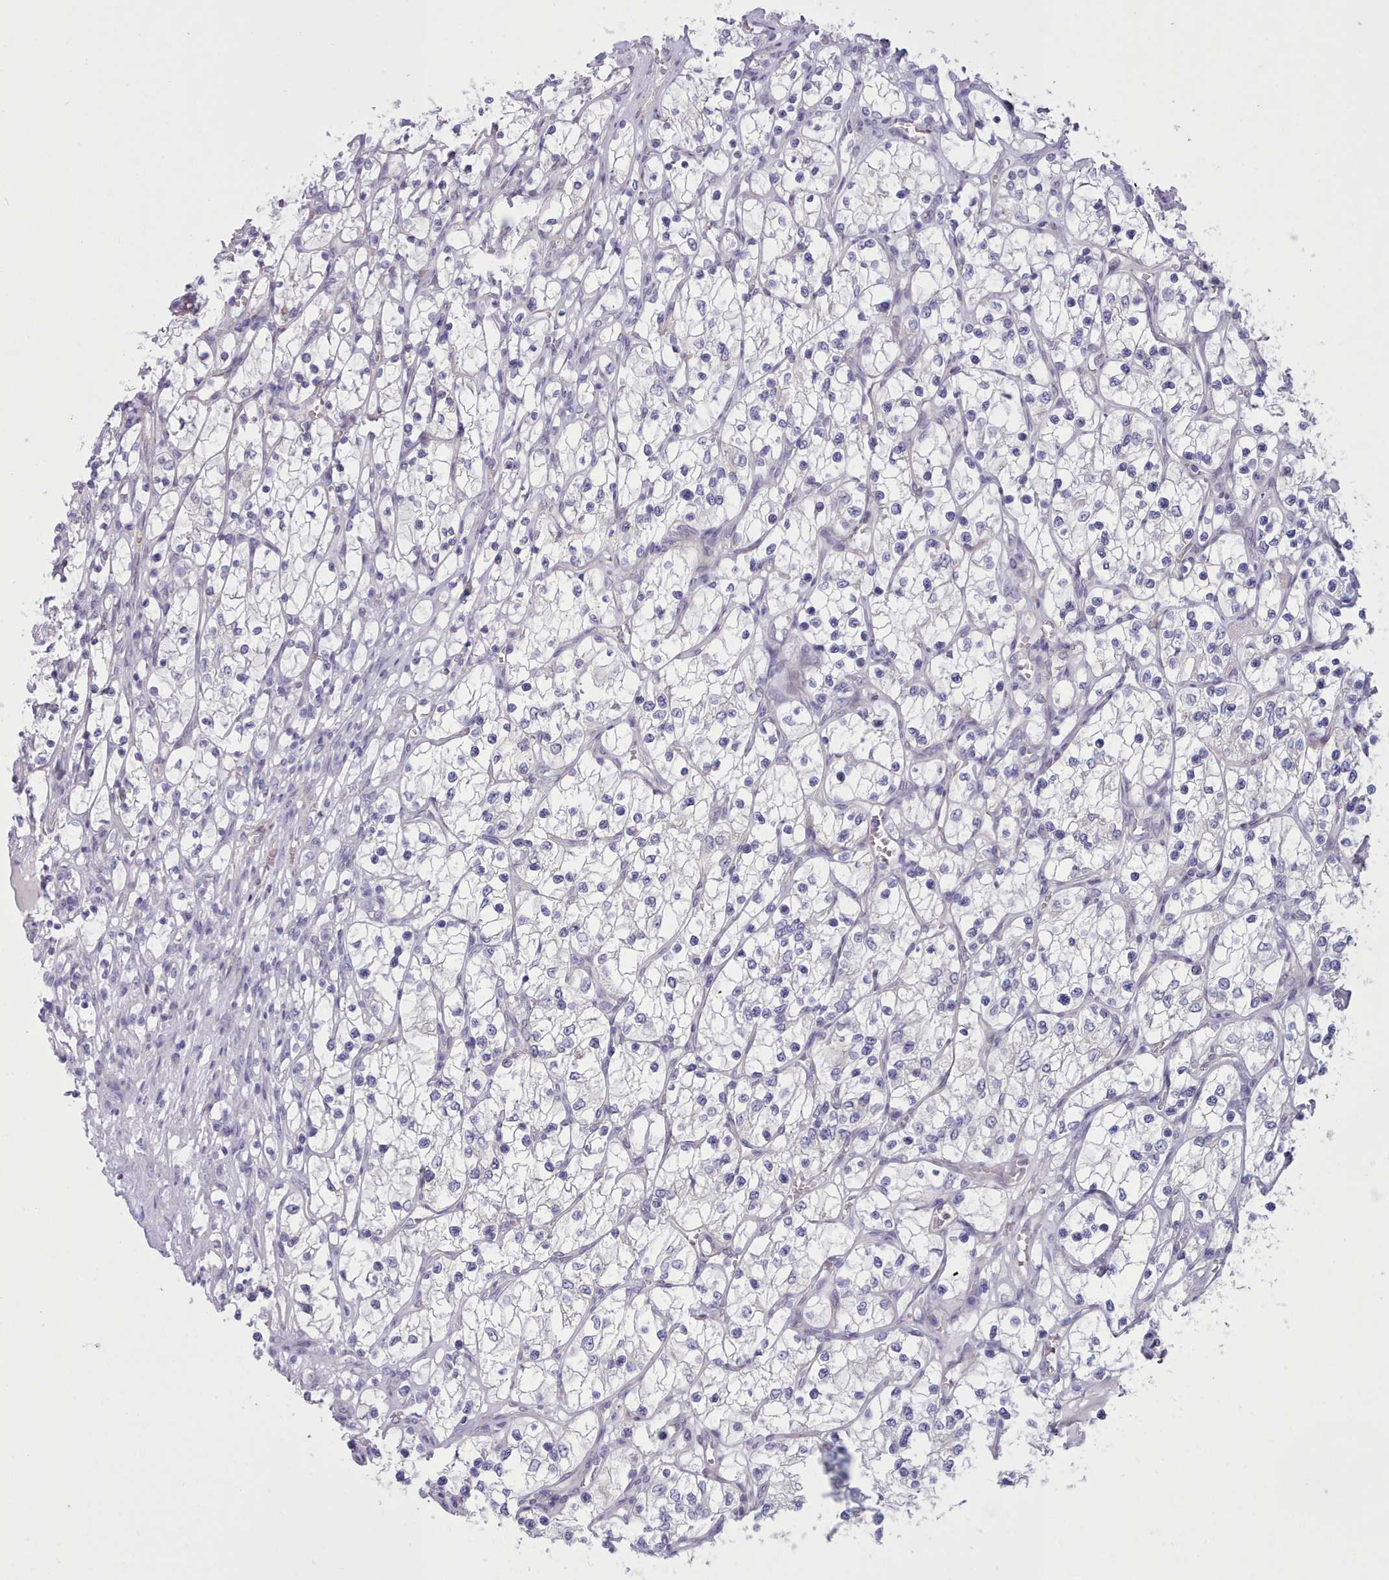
{"staining": {"intensity": "negative", "quantity": "none", "location": "none"}, "tissue": "renal cancer", "cell_type": "Tumor cells", "image_type": "cancer", "snomed": [{"axis": "morphology", "description": "Adenocarcinoma, NOS"}, {"axis": "topography", "description": "Kidney"}], "caption": "There is no significant positivity in tumor cells of adenocarcinoma (renal).", "gene": "TMEM253", "patient": {"sex": "female", "age": 69}}